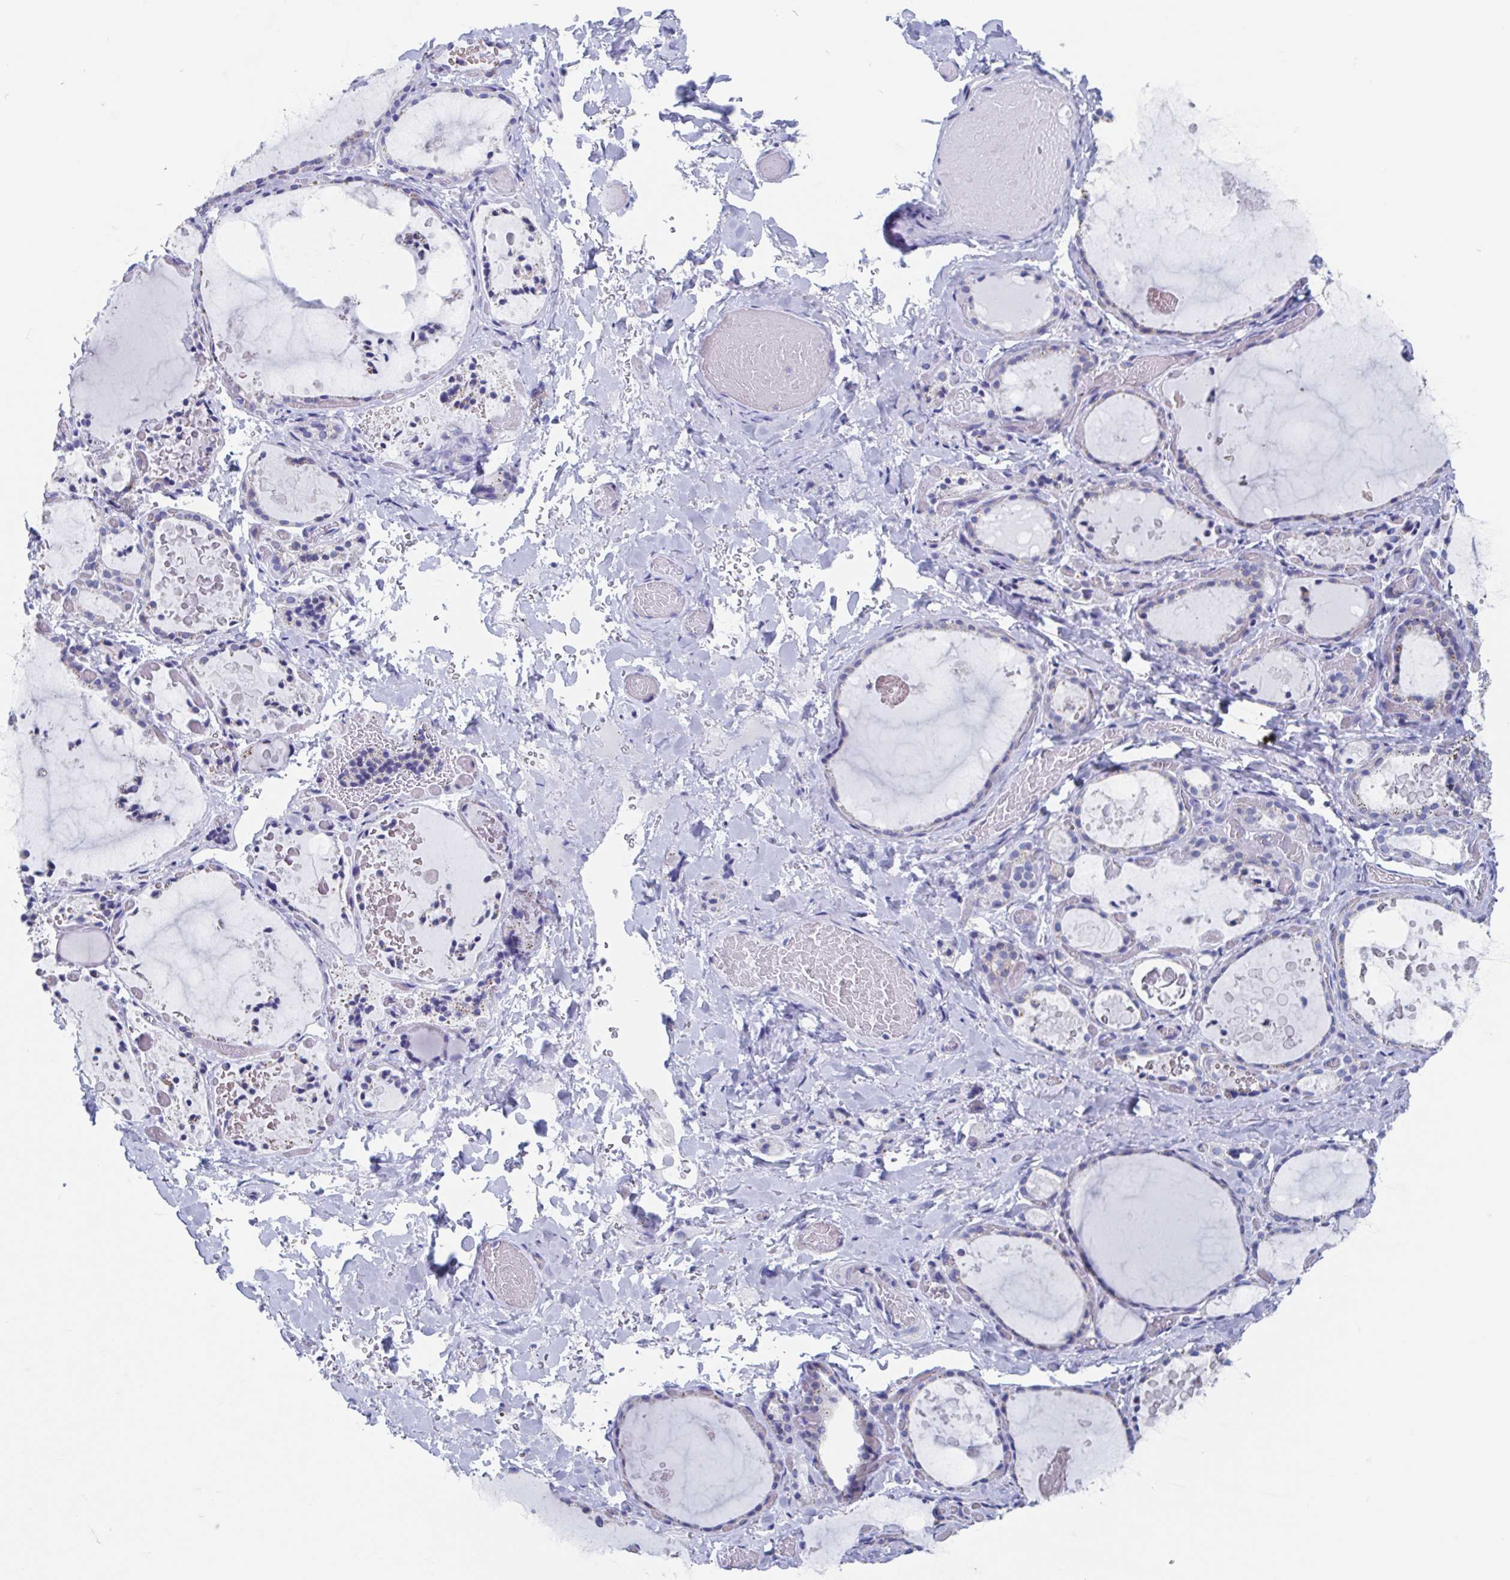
{"staining": {"intensity": "weak", "quantity": "<25%", "location": "cytoplasmic/membranous"}, "tissue": "thyroid gland", "cell_type": "Glandular cells", "image_type": "normal", "snomed": [{"axis": "morphology", "description": "Normal tissue, NOS"}, {"axis": "topography", "description": "Thyroid gland"}], "caption": "High power microscopy micrograph of an immunohistochemistry image of benign thyroid gland, revealing no significant staining in glandular cells.", "gene": "SHCBP1L", "patient": {"sex": "female", "age": 56}}